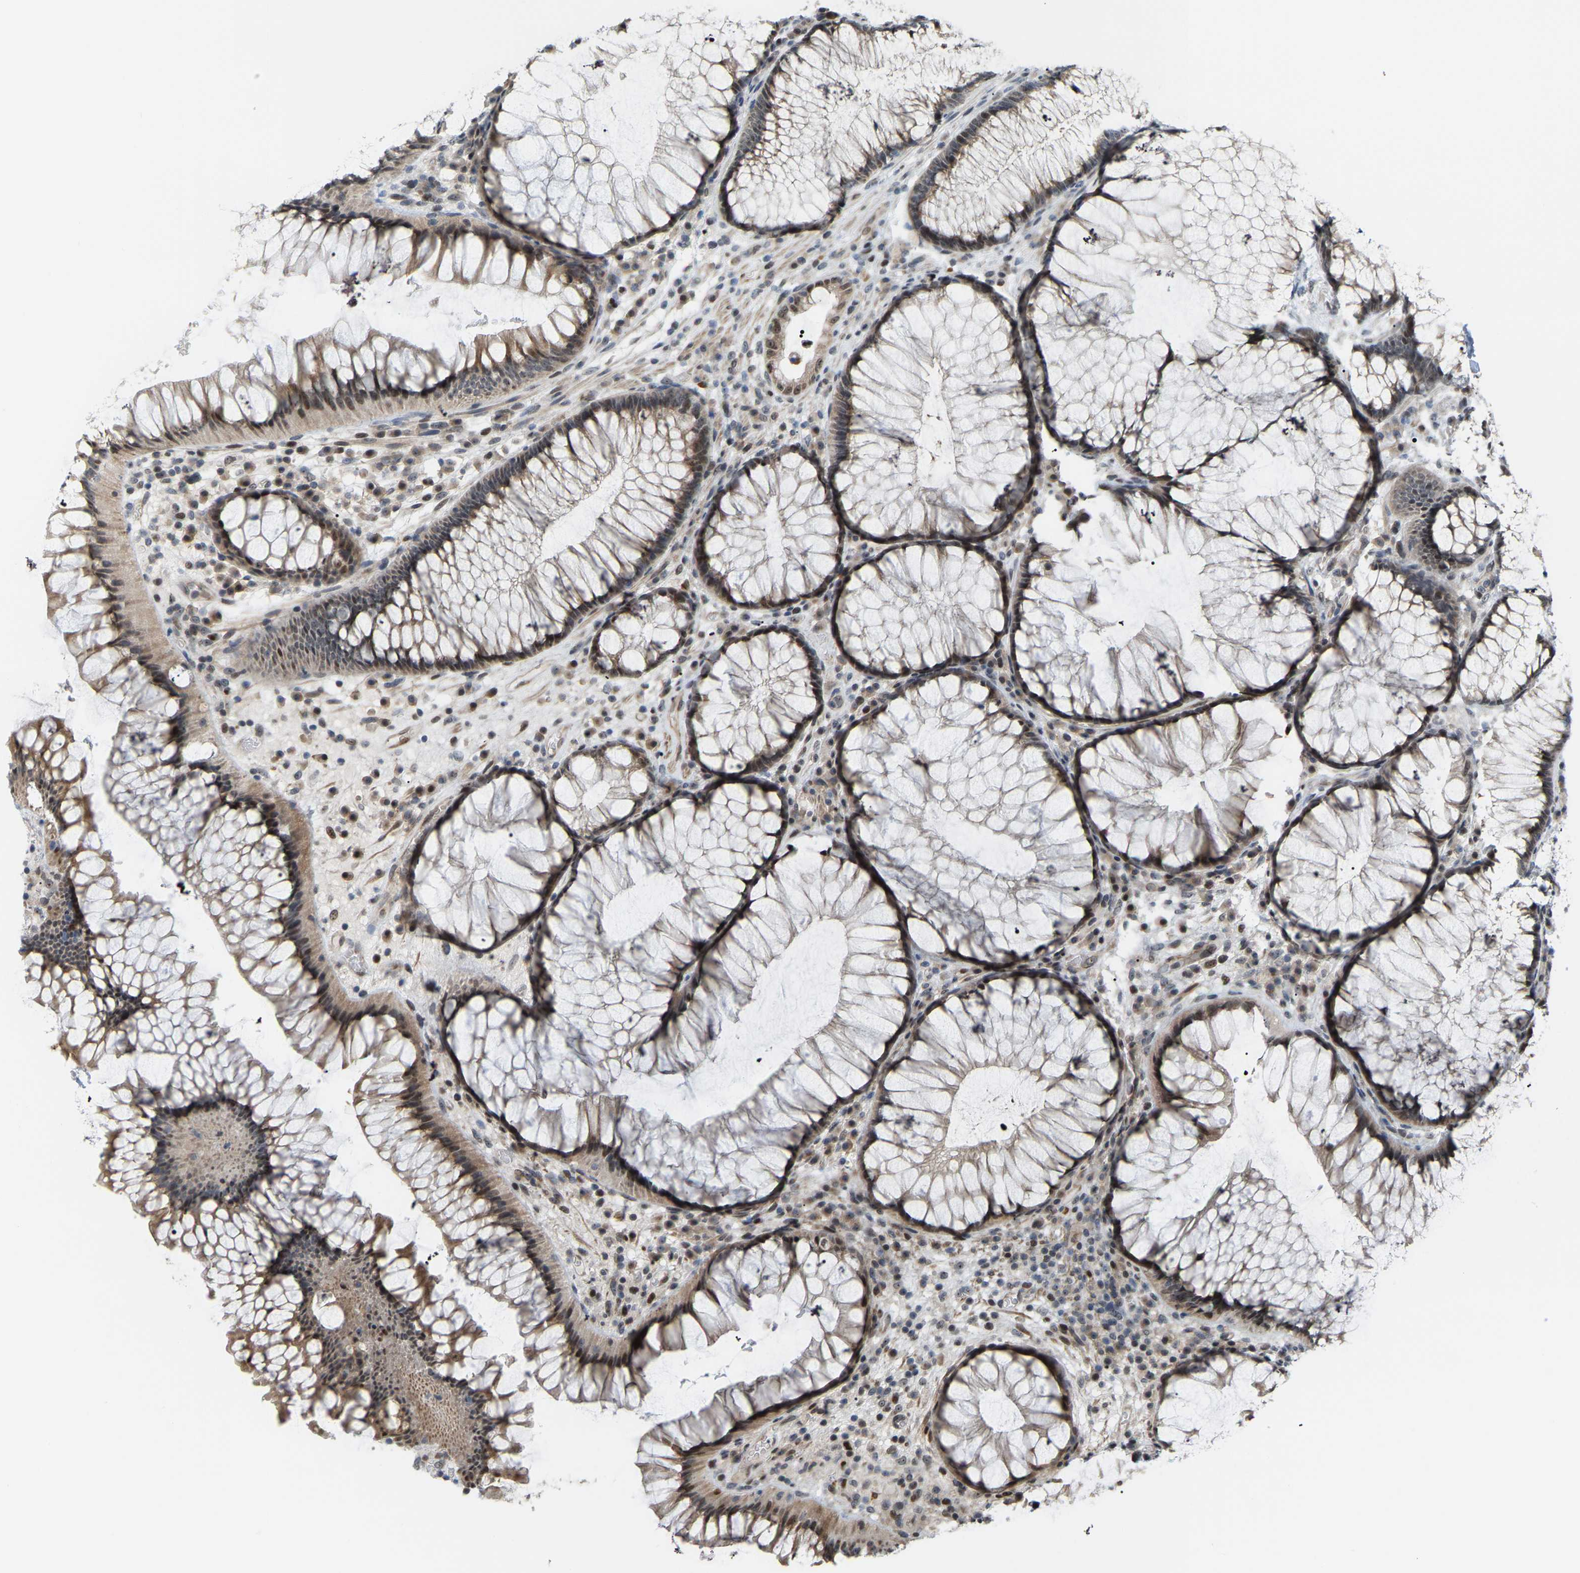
{"staining": {"intensity": "moderate", "quantity": "25%-75%", "location": "cytoplasmic/membranous"}, "tissue": "rectum", "cell_type": "Glandular cells", "image_type": "normal", "snomed": [{"axis": "morphology", "description": "Normal tissue, NOS"}, {"axis": "topography", "description": "Rectum"}], "caption": "Human rectum stained with a brown dye displays moderate cytoplasmic/membranous positive expression in approximately 25%-75% of glandular cells.", "gene": "CROT", "patient": {"sex": "male", "age": 51}}